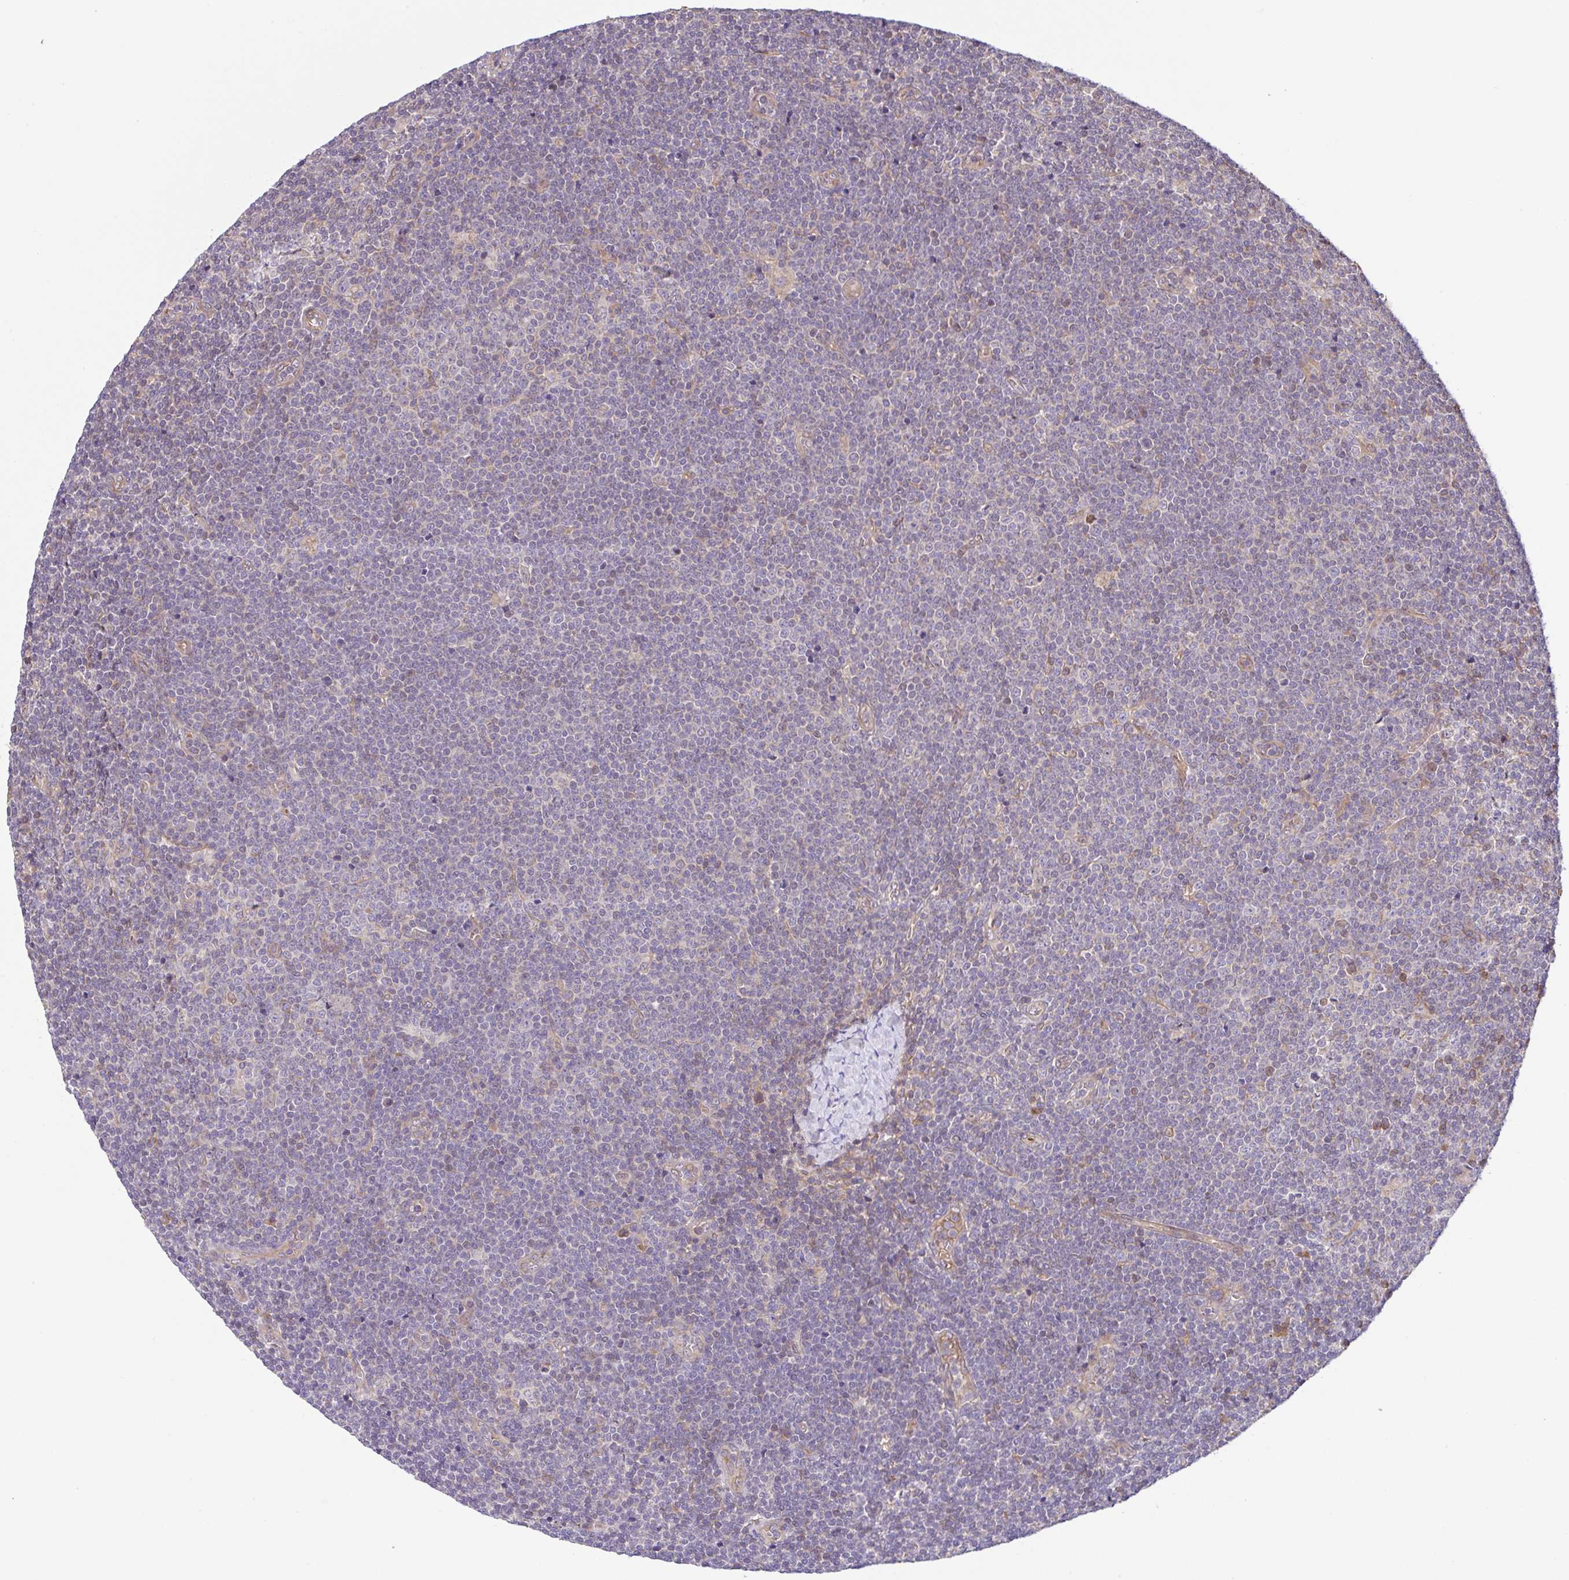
{"staining": {"intensity": "negative", "quantity": "none", "location": "none"}, "tissue": "lymphoma", "cell_type": "Tumor cells", "image_type": "cancer", "snomed": [{"axis": "morphology", "description": "Malignant lymphoma, non-Hodgkin's type, Low grade"}, {"axis": "topography", "description": "Lymph node"}], "caption": "High magnification brightfield microscopy of lymphoma stained with DAB (3,3'-diaminobenzidine) (brown) and counterstained with hematoxylin (blue): tumor cells show no significant positivity. (DAB (3,3'-diaminobenzidine) immunohistochemistry (IHC) visualized using brightfield microscopy, high magnification).", "gene": "UBE4A", "patient": {"sex": "male", "age": 48}}